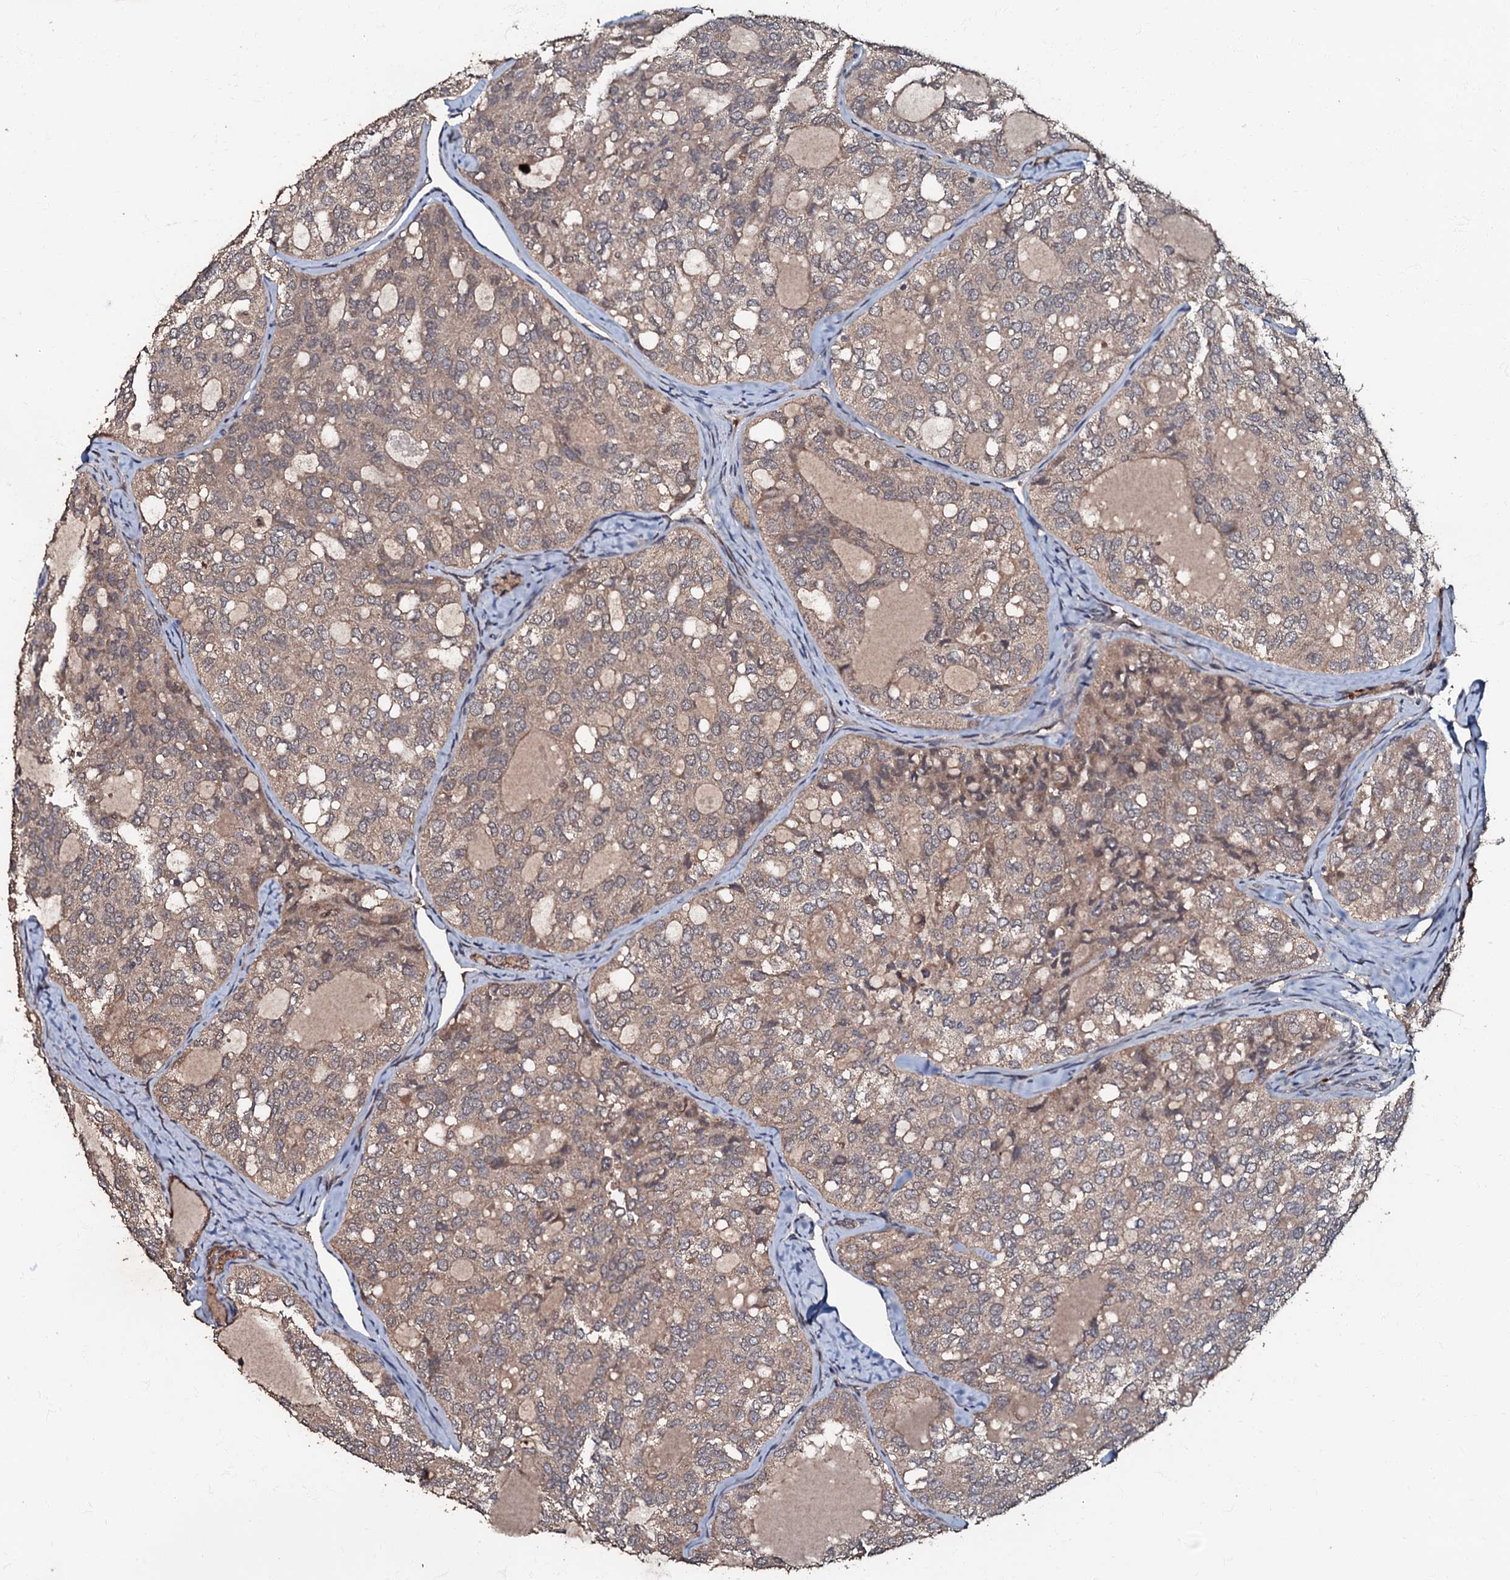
{"staining": {"intensity": "weak", "quantity": ">75%", "location": "cytoplasmic/membranous"}, "tissue": "thyroid cancer", "cell_type": "Tumor cells", "image_type": "cancer", "snomed": [{"axis": "morphology", "description": "Follicular adenoma carcinoma, NOS"}, {"axis": "topography", "description": "Thyroid gland"}], "caption": "Weak cytoplasmic/membranous expression for a protein is identified in about >75% of tumor cells of thyroid follicular adenoma carcinoma using immunohistochemistry (IHC).", "gene": "MANSC4", "patient": {"sex": "male", "age": 75}}